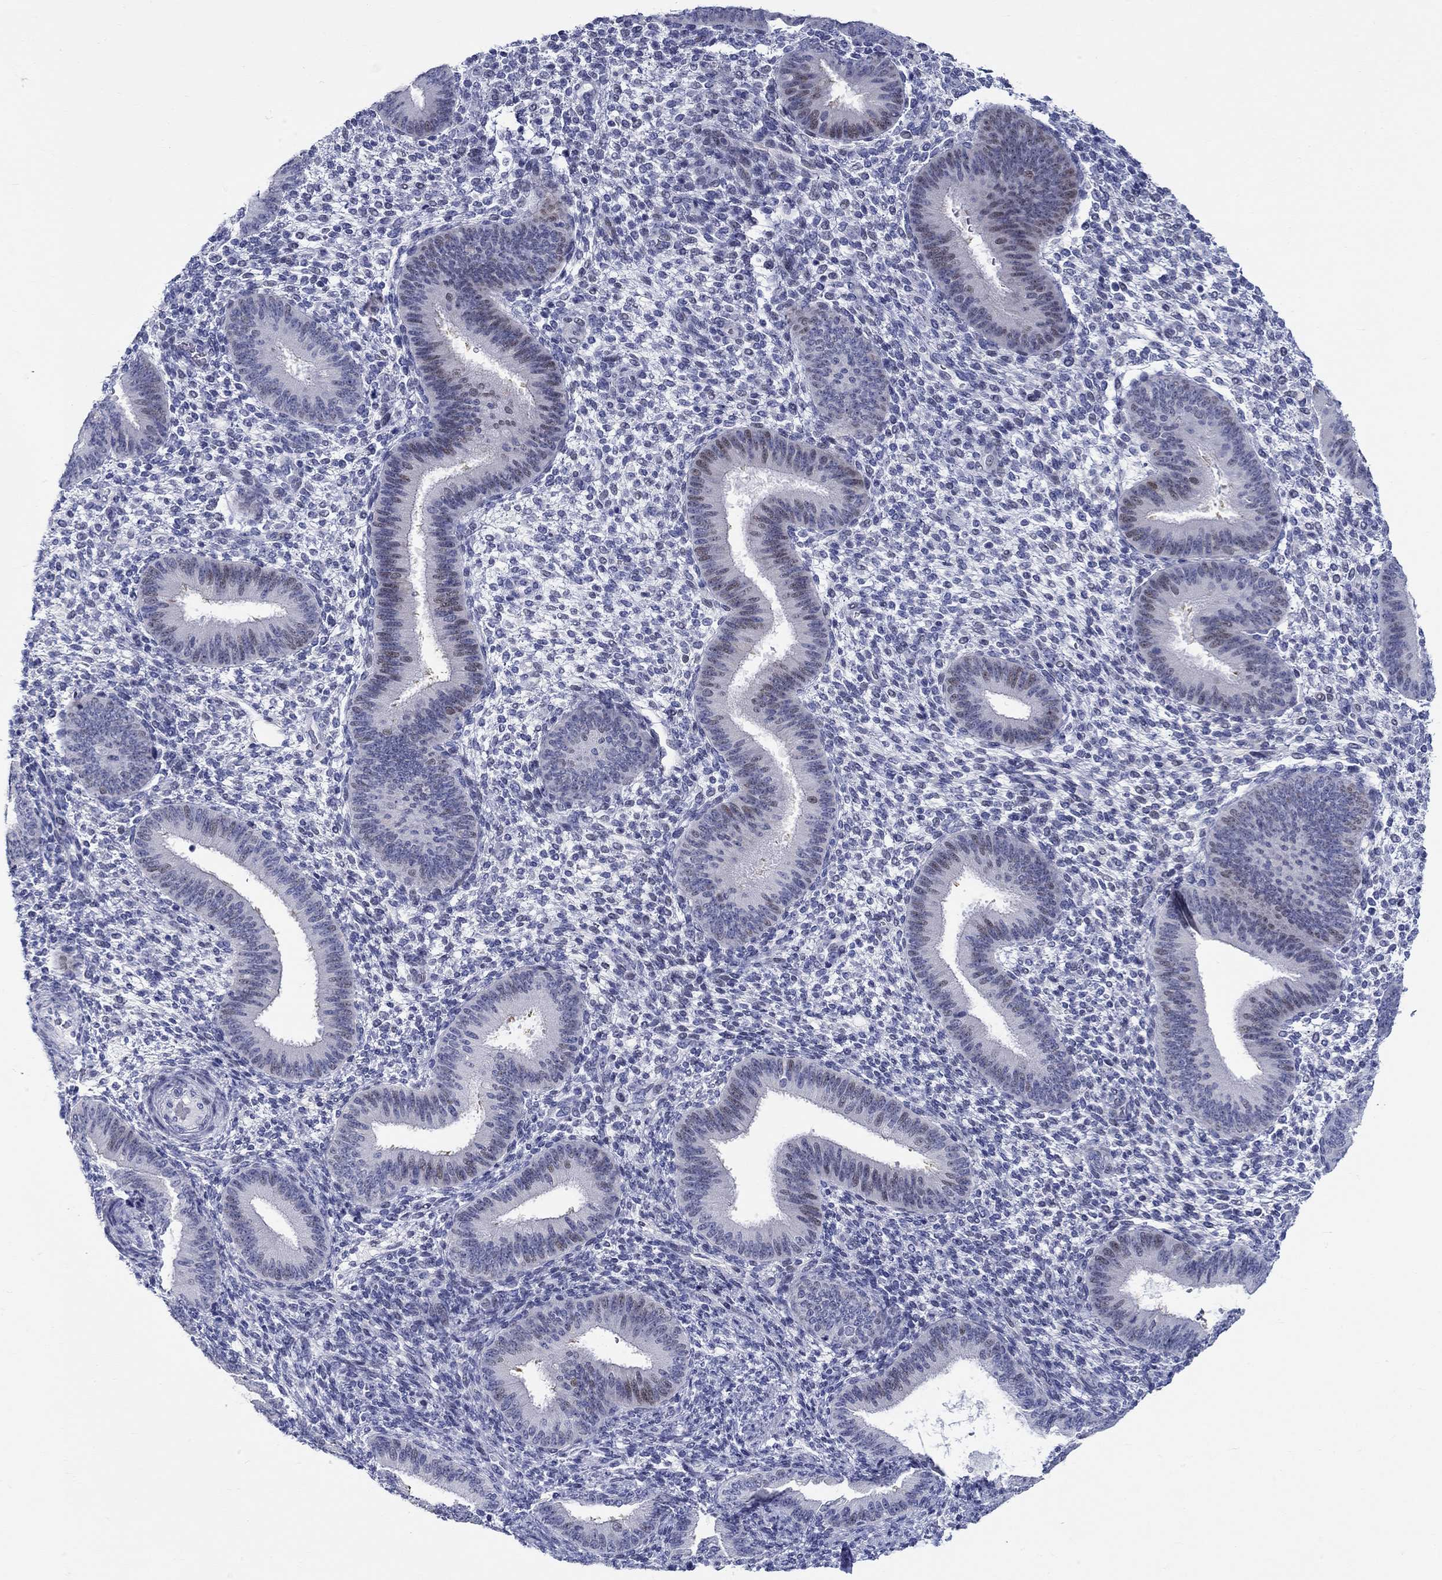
{"staining": {"intensity": "negative", "quantity": "none", "location": "none"}, "tissue": "endometrium", "cell_type": "Cells in endometrial stroma", "image_type": "normal", "snomed": [{"axis": "morphology", "description": "Normal tissue, NOS"}, {"axis": "topography", "description": "Endometrium"}], "caption": "The IHC photomicrograph has no significant positivity in cells in endometrial stroma of endometrium. (DAB IHC with hematoxylin counter stain).", "gene": "CRYGS", "patient": {"sex": "female", "age": 39}}